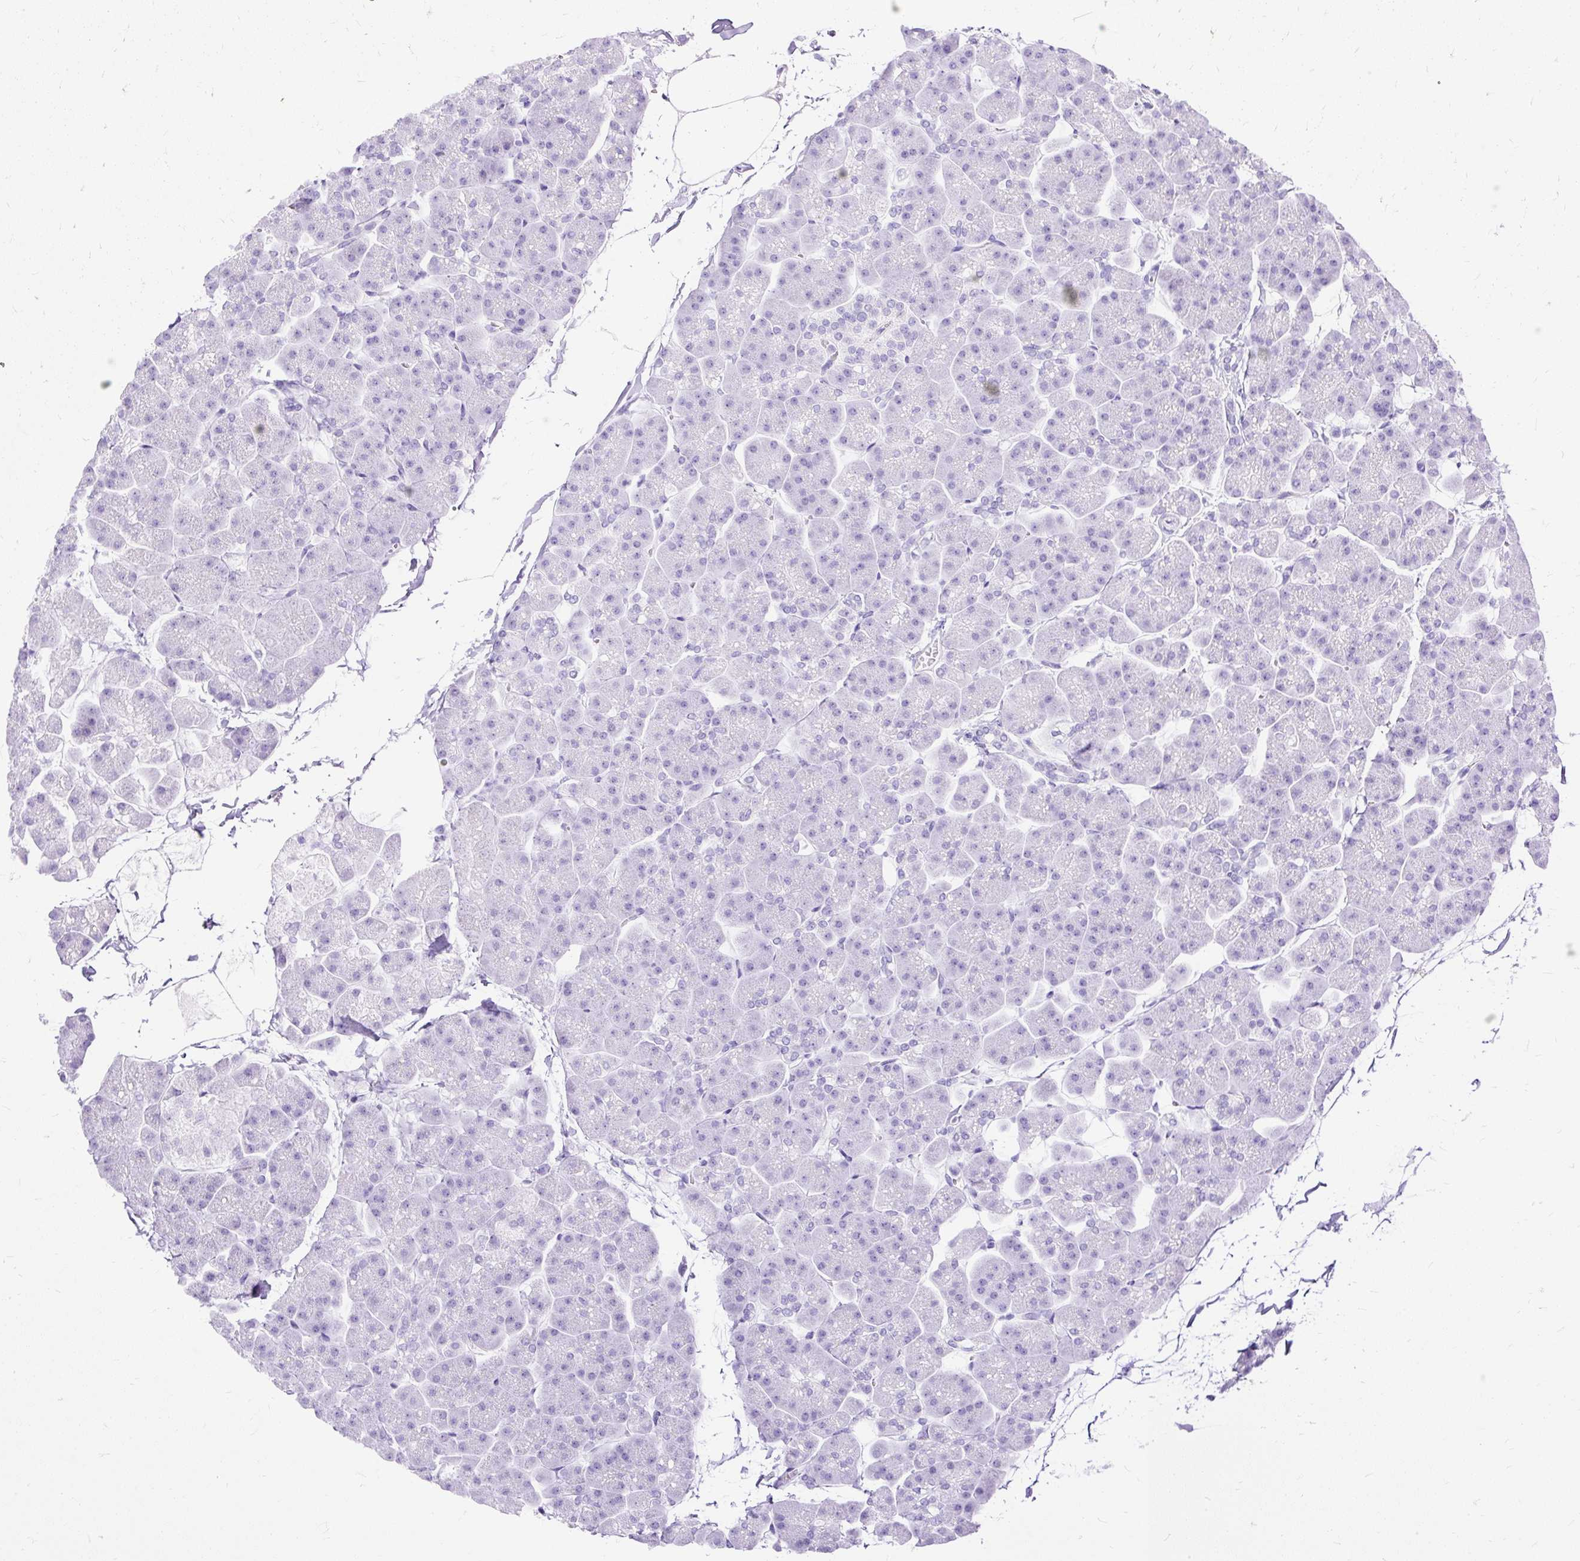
{"staining": {"intensity": "negative", "quantity": "none", "location": "none"}, "tissue": "pancreas", "cell_type": "Exocrine glandular cells", "image_type": "normal", "snomed": [{"axis": "morphology", "description": "Normal tissue, NOS"}, {"axis": "topography", "description": "Pancreas"}], "caption": "The photomicrograph exhibits no staining of exocrine glandular cells in benign pancreas. The staining is performed using DAB (3,3'-diaminobenzidine) brown chromogen with nuclei counter-stained in using hematoxylin.", "gene": "HEY1", "patient": {"sex": "male", "age": 35}}